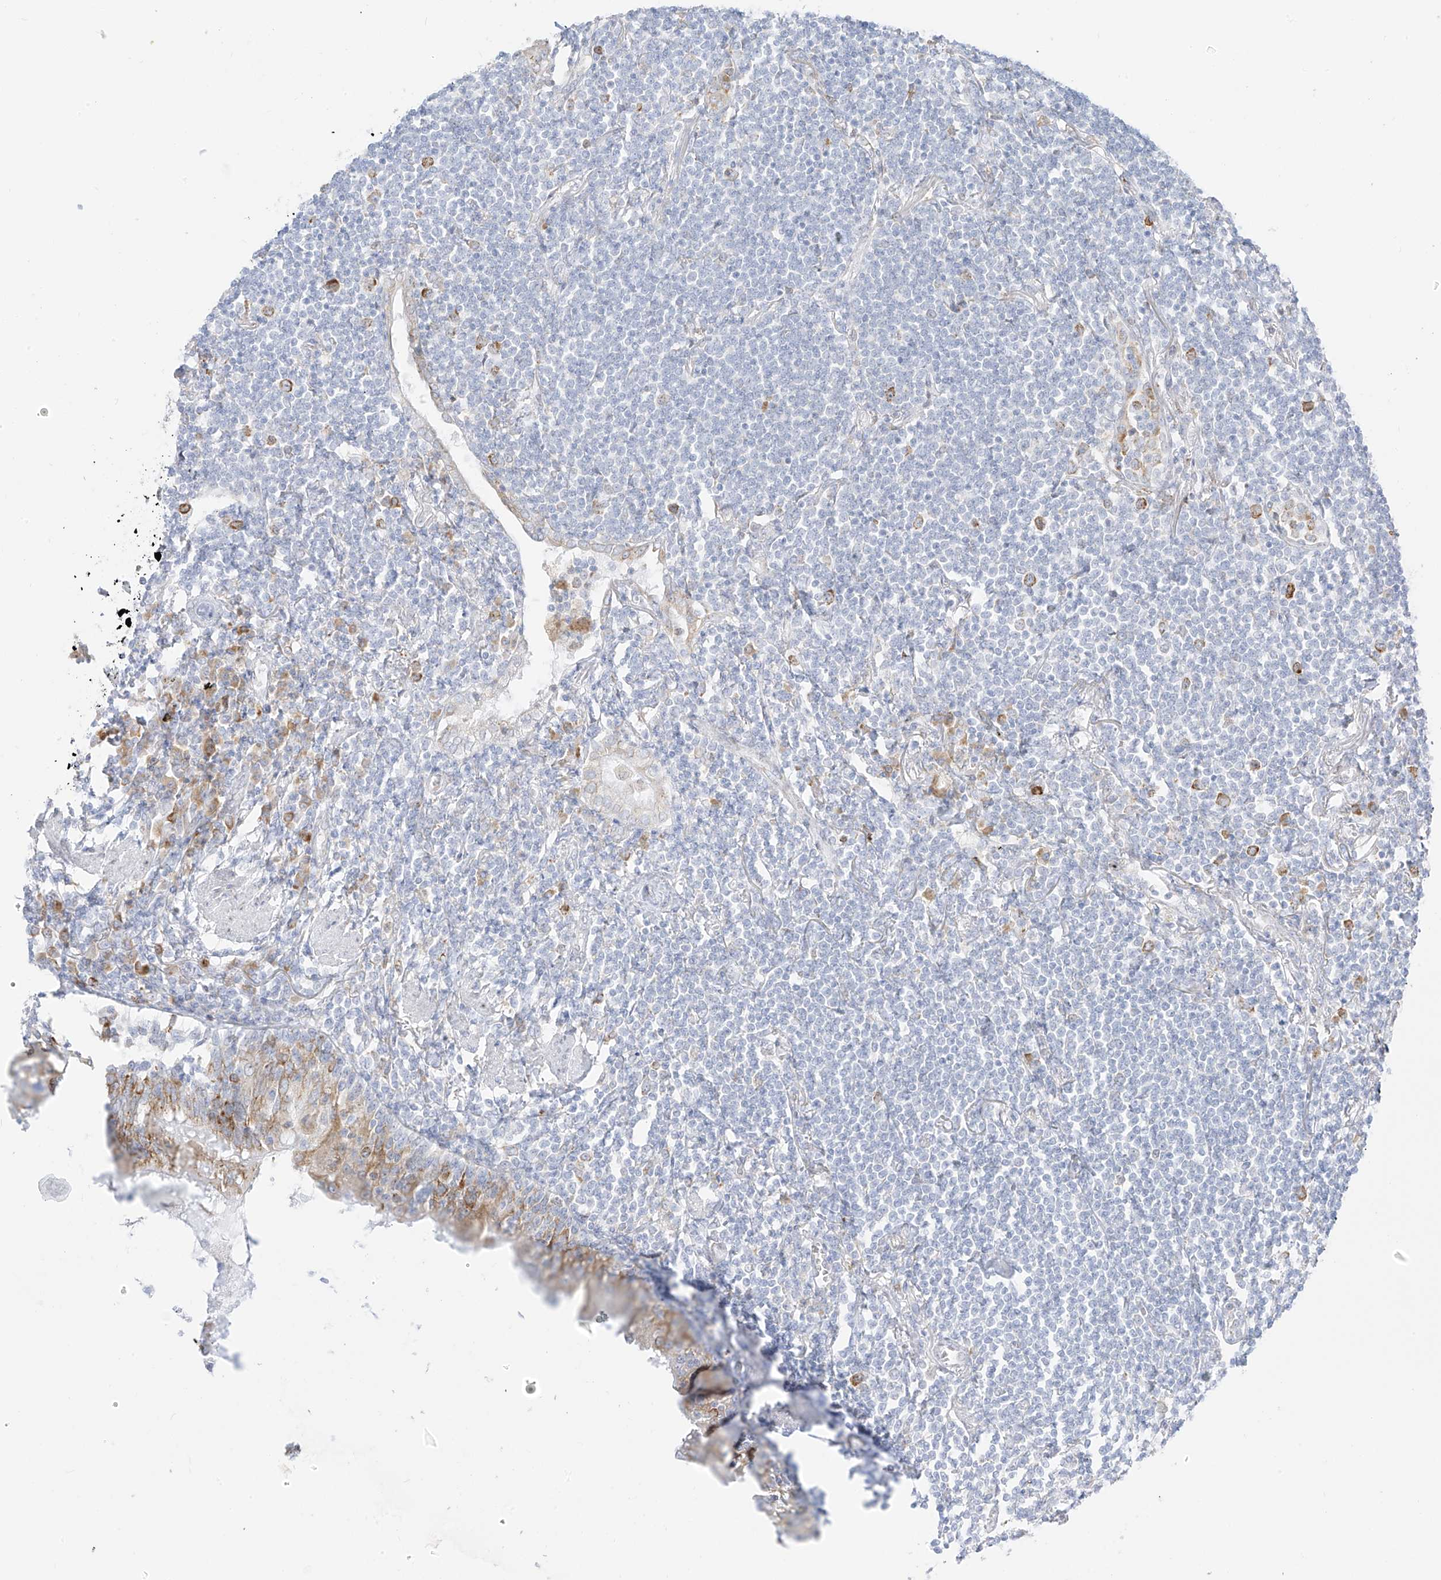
{"staining": {"intensity": "negative", "quantity": "none", "location": "none"}, "tissue": "lymphoma", "cell_type": "Tumor cells", "image_type": "cancer", "snomed": [{"axis": "morphology", "description": "Malignant lymphoma, non-Hodgkin's type, Low grade"}, {"axis": "topography", "description": "Lung"}], "caption": "The micrograph demonstrates no significant positivity in tumor cells of lymphoma. (Immunohistochemistry, brightfield microscopy, high magnification).", "gene": "LRRC59", "patient": {"sex": "female", "age": 71}}